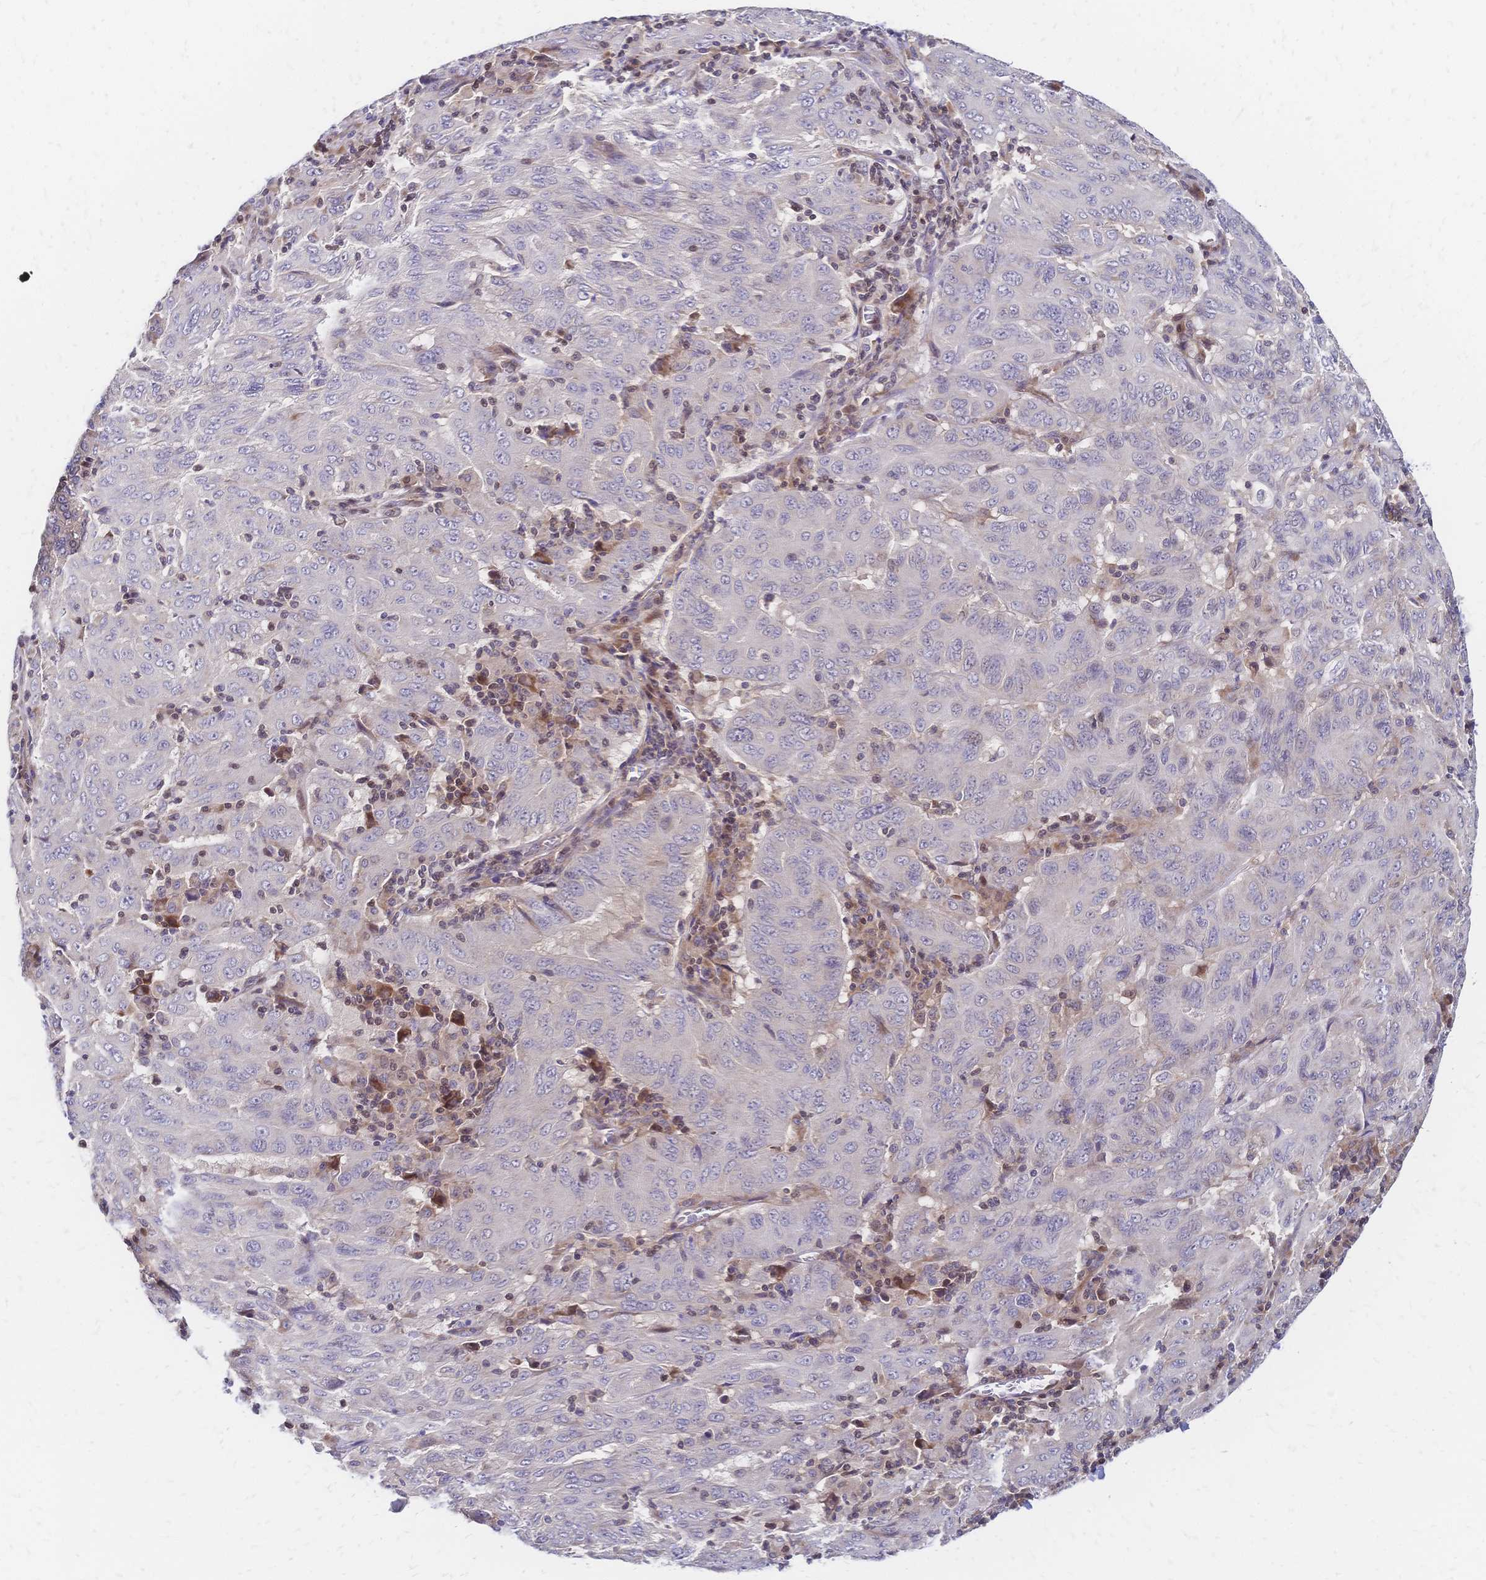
{"staining": {"intensity": "negative", "quantity": "none", "location": "none"}, "tissue": "pancreatic cancer", "cell_type": "Tumor cells", "image_type": "cancer", "snomed": [{"axis": "morphology", "description": "Adenocarcinoma, NOS"}, {"axis": "topography", "description": "Pancreas"}], "caption": "Tumor cells are negative for brown protein staining in adenocarcinoma (pancreatic).", "gene": "CBX7", "patient": {"sex": "male", "age": 63}}